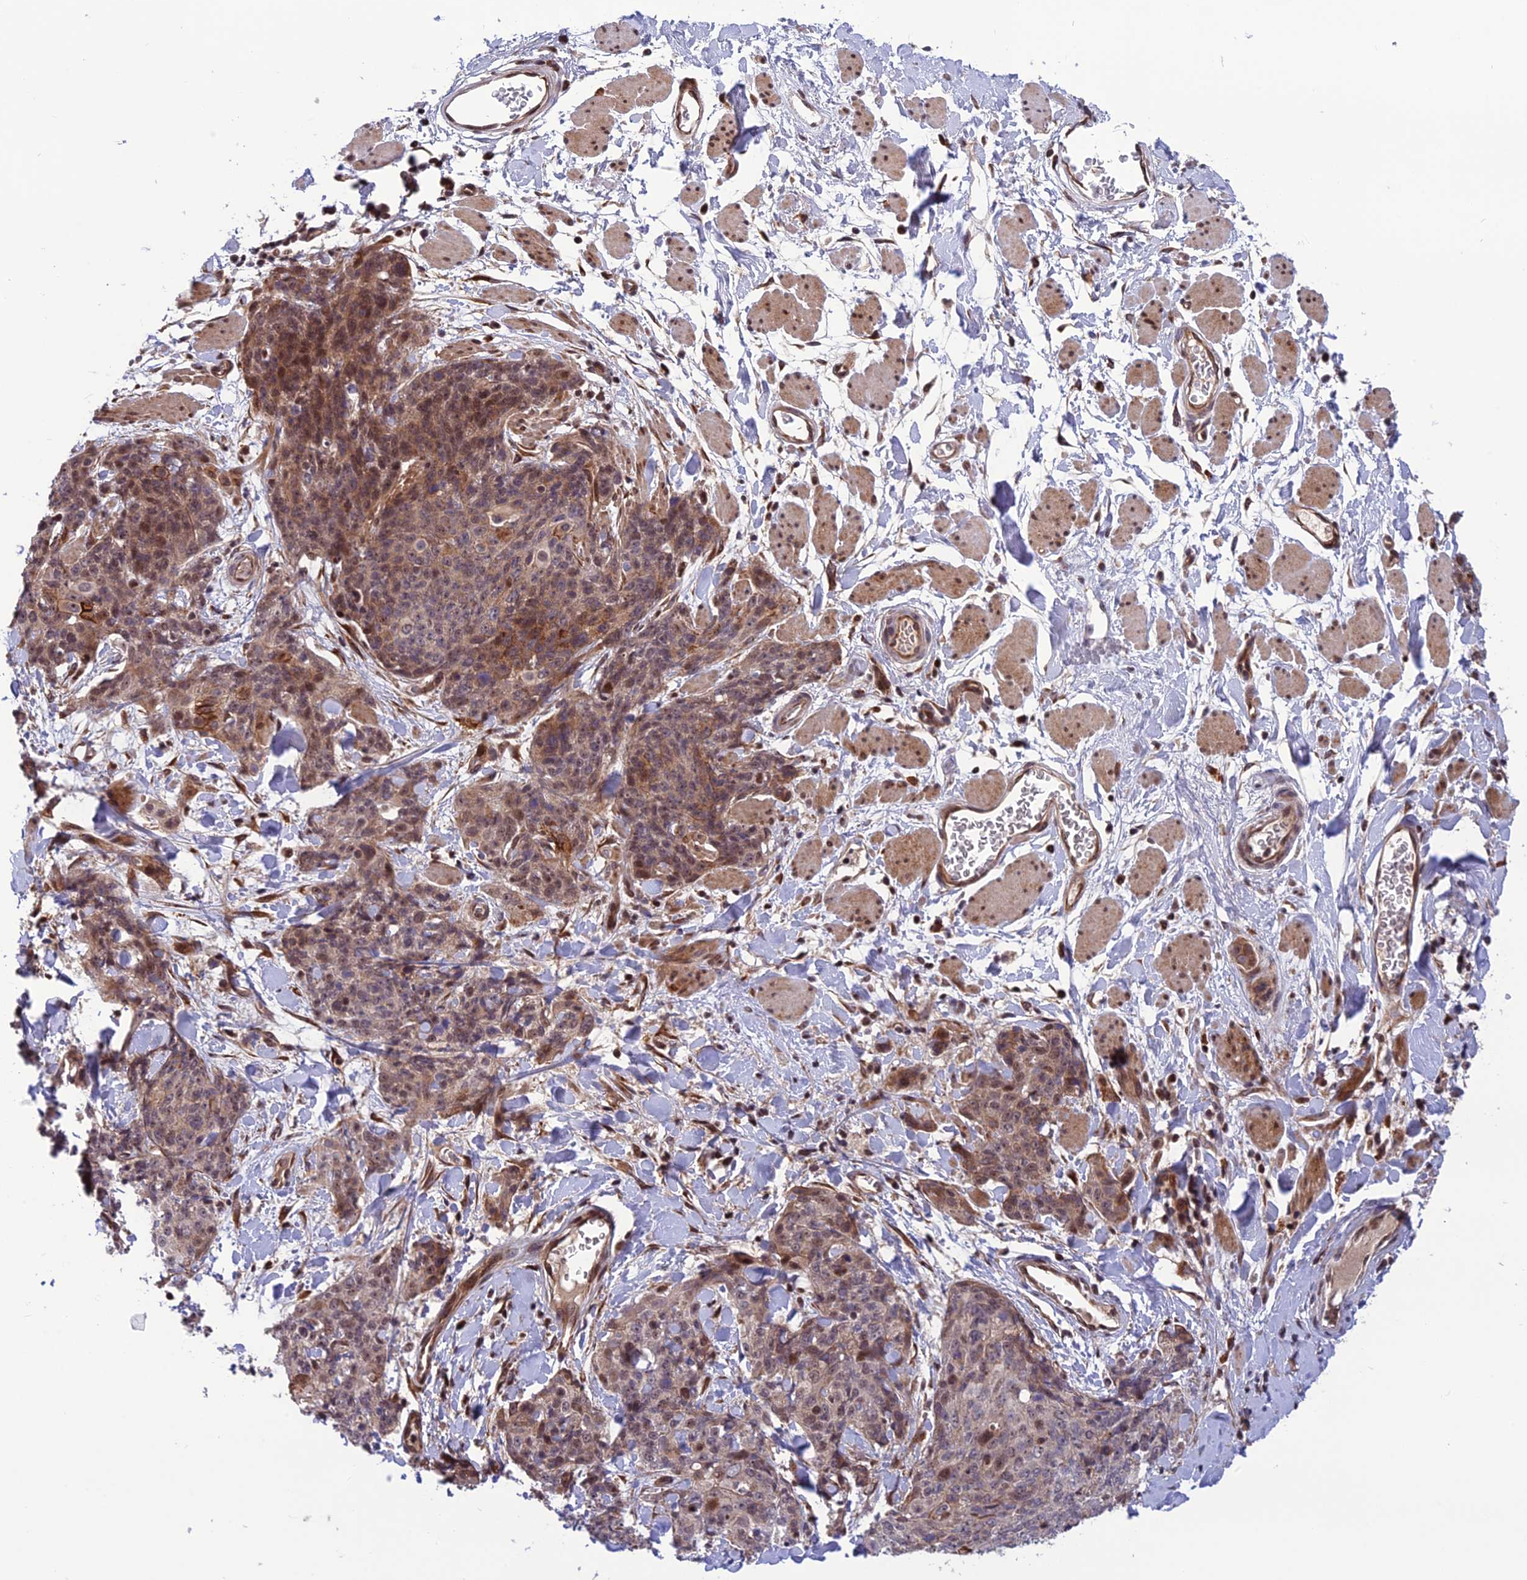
{"staining": {"intensity": "moderate", "quantity": "<25%", "location": "cytoplasmic/membranous,nuclear"}, "tissue": "skin cancer", "cell_type": "Tumor cells", "image_type": "cancer", "snomed": [{"axis": "morphology", "description": "Squamous cell carcinoma, NOS"}, {"axis": "topography", "description": "Skin"}, {"axis": "topography", "description": "Vulva"}], "caption": "Human skin cancer stained for a protein (brown) shows moderate cytoplasmic/membranous and nuclear positive staining in about <25% of tumor cells.", "gene": "SMIM7", "patient": {"sex": "female", "age": 85}}